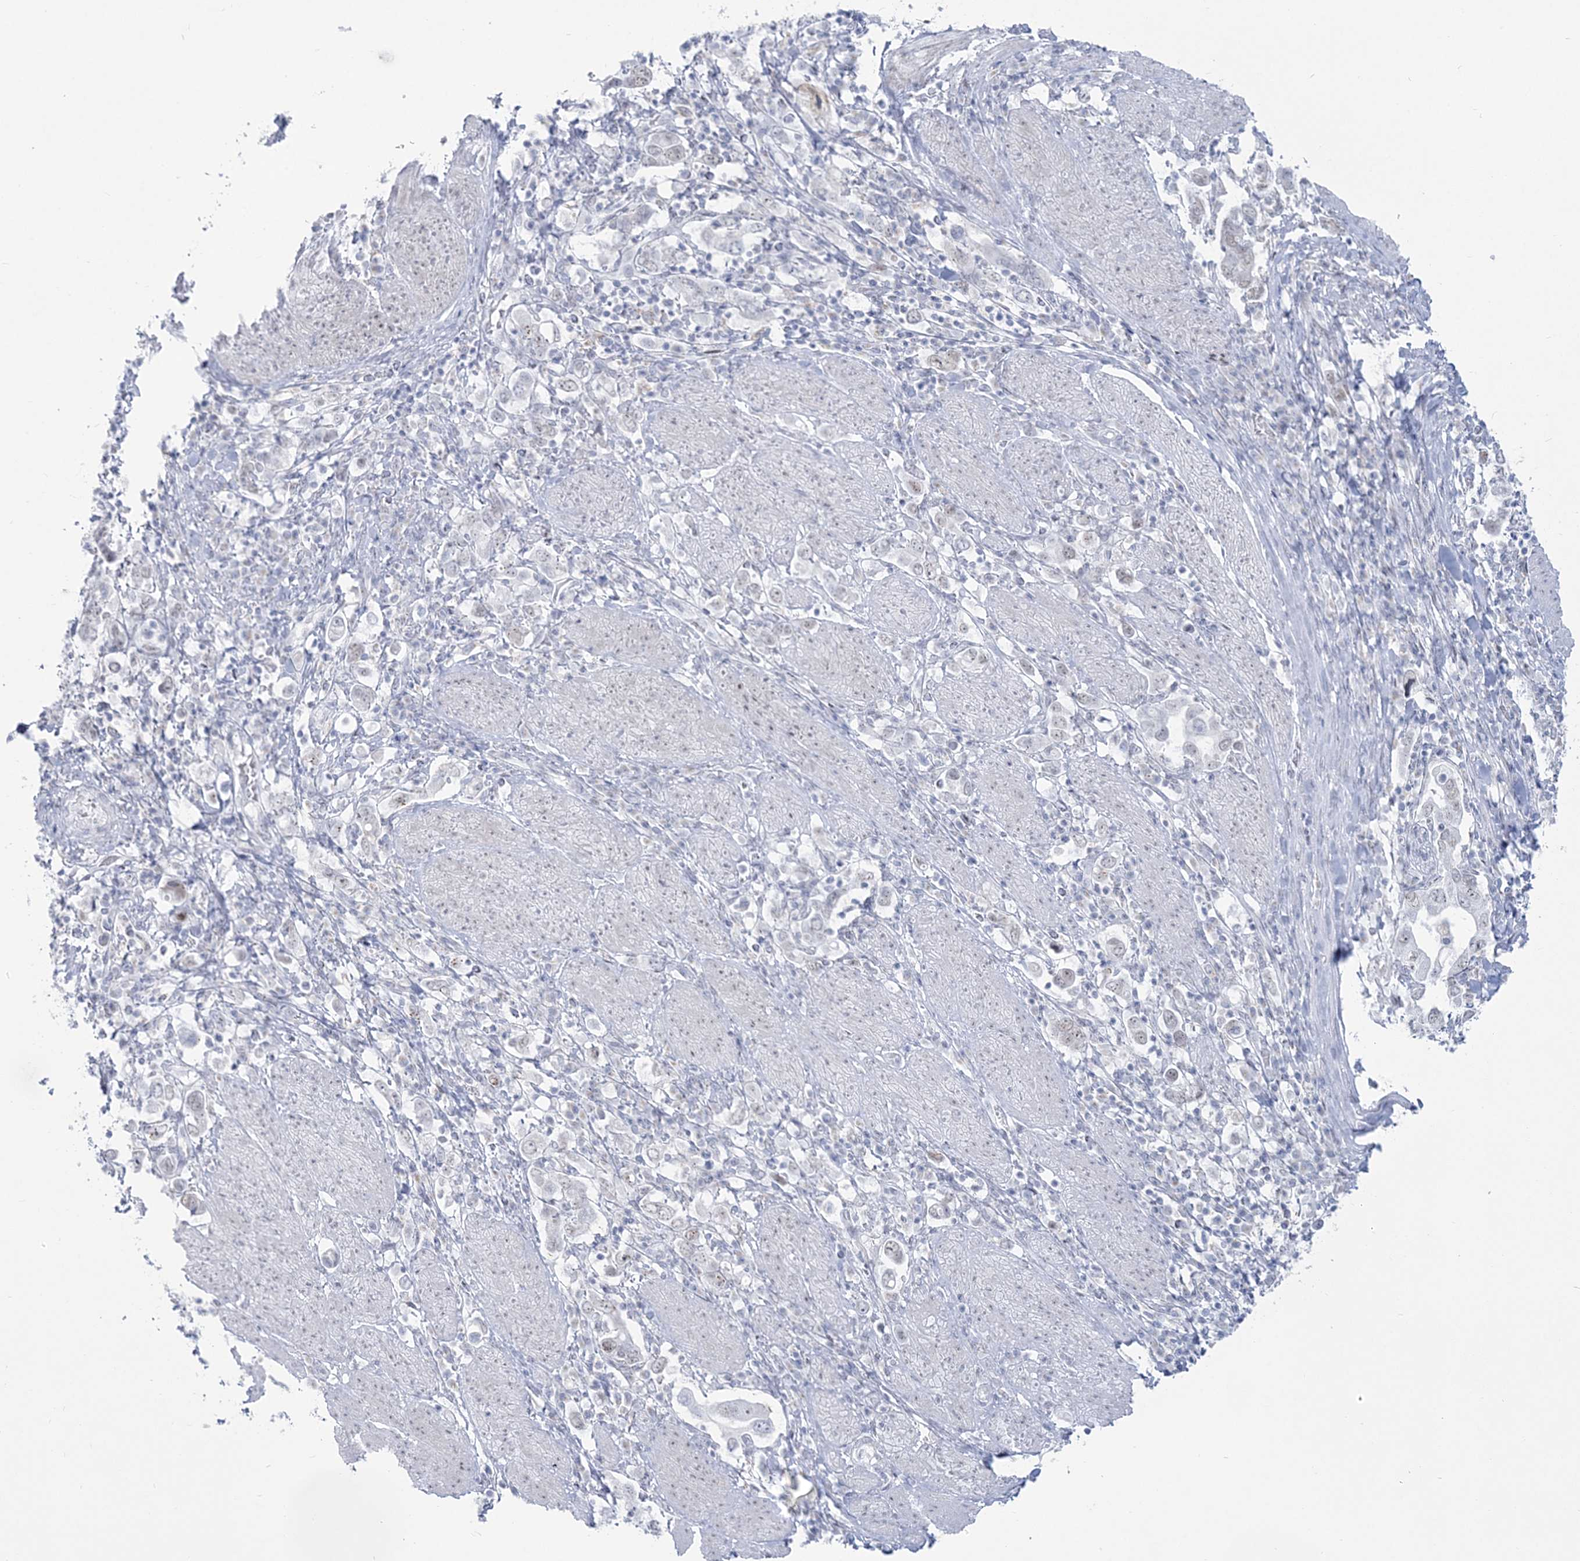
{"staining": {"intensity": "weak", "quantity": "<25%", "location": "nuclear"}, "tissue": "stomach cancer", "cell_type": "Tumor cells", "image_type": "cancer", "snomed": [{"axis": "morphology", "description": "Adenocarcinoma, NOS"}, {"axis": "topography", "description": "Stomach, upper"}], "caption": "Protein analysis of stomach adenocarcinoma reveals no significant expression in tumor cells. (Brightfield microscopy of DAB (3,3'-diaminobenzidine) immunohistochemistry (IHC) at high magnification).", "gene": "ZNF843", "patient": {"sex": "male", "age": 62}}